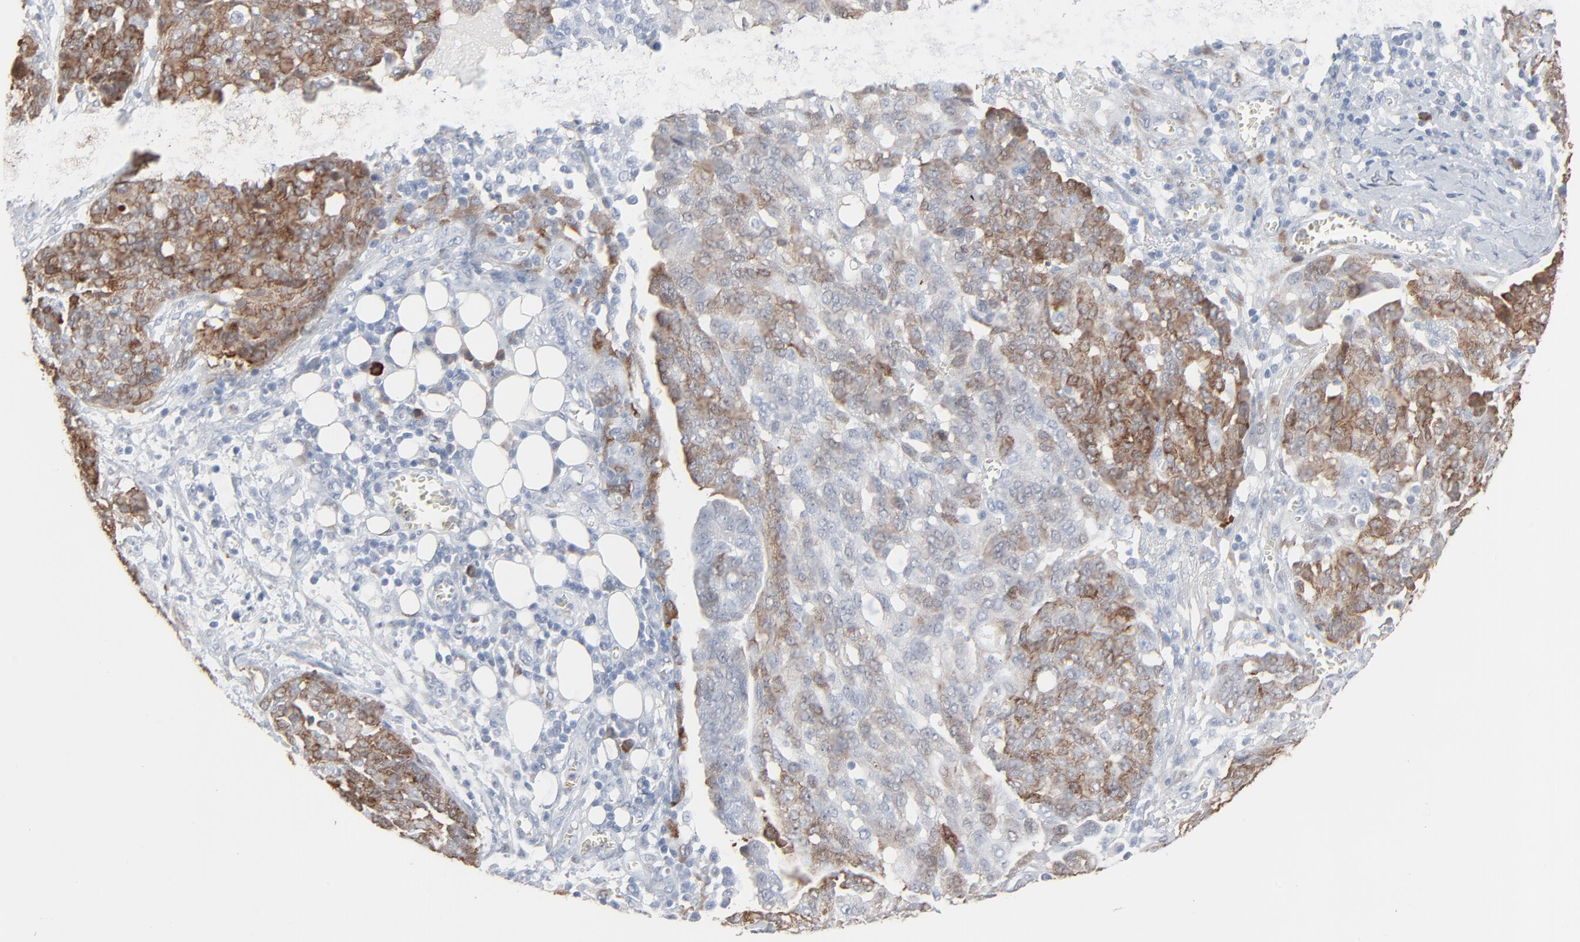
{"staining": {"intensity": "moderate", "quantity": "25%-75%", "location": "cytoplasmic/membranous"}, "tissue": "ovarian cancer", "cell_type": "Tumor cells", "image_type": "cancer", "snomed": [{"axis": "morphology", "description": "Cystadenocarcinoma, serous, NOS"}, {"axis": "topography", "description": "Soft tissue"}, {"axis": "topography", "description": "Ovary"}], "caption": "A brown stain labels moderate cytoplasmic/membranous staining of a protein in human serous cystadenocarcinoma (ovarian) tumor cells. (brown staining indicates protein expression, while blue staining denotes nuclei).", "gene": "PHGDH", "patient": {"sex": "female", "age": 57}}